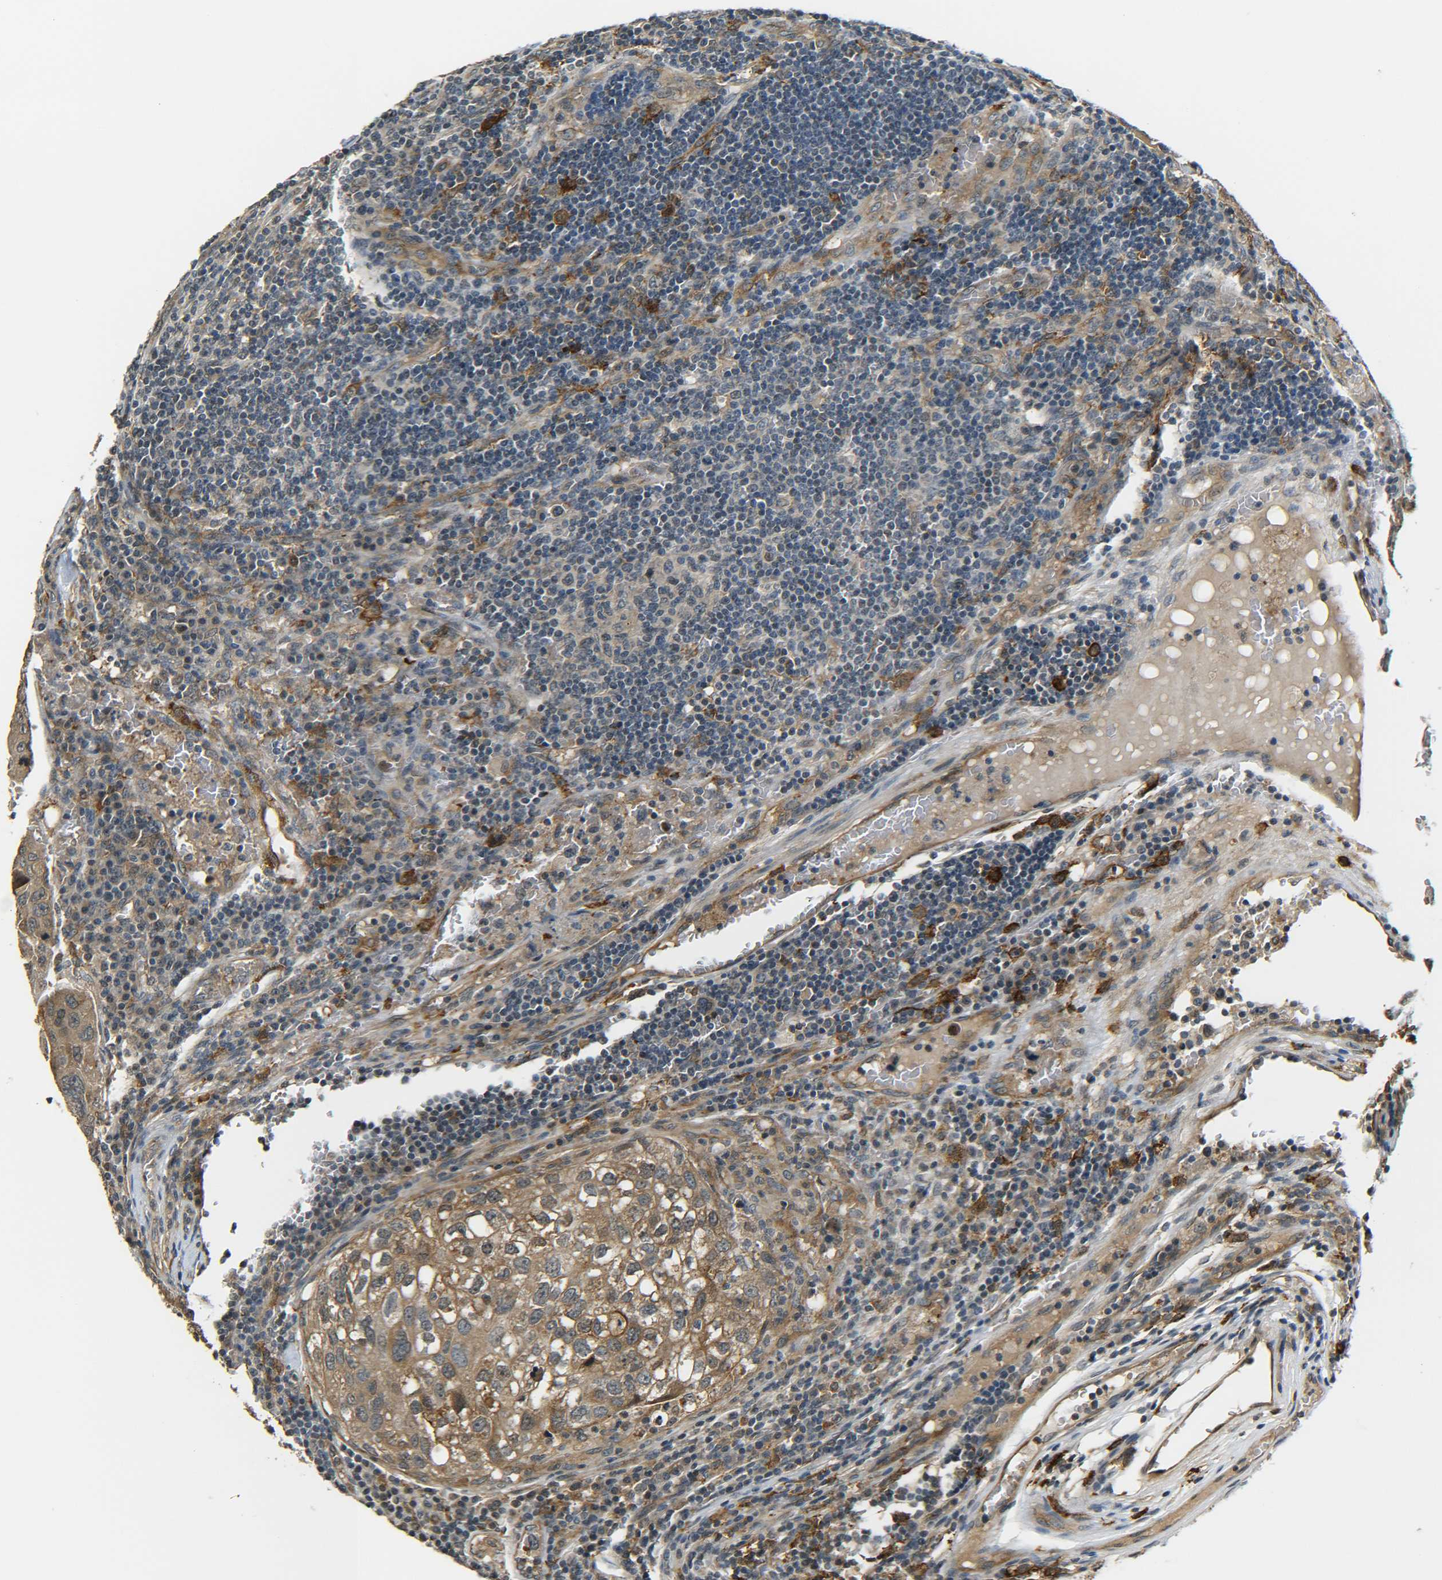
{"staining": {"intensity": "moderate", "quantity": "25%-75%", "location": "cytoplasmic/membranous"}, "tissue": "urothelial cancer", "cell_type": "Tumor cells", "image_type": "cancer", "snomed": [{"axis": "morphology", "description": "Urothelial carcinoma, High grade"}, {"axis": "topography", "description": "Lymph node"}, {"axis": "topography", "description": "Urinary bladder"}], "caption": "High-grade urothelial carcinoma was stained to show a protein in brown. There is medium levels of moderate cytoplasmic/membranous expression in about 25%-75% of tumor cells.", "gene": "DAB2", "patient": {"sex": "male", "age": 51}}